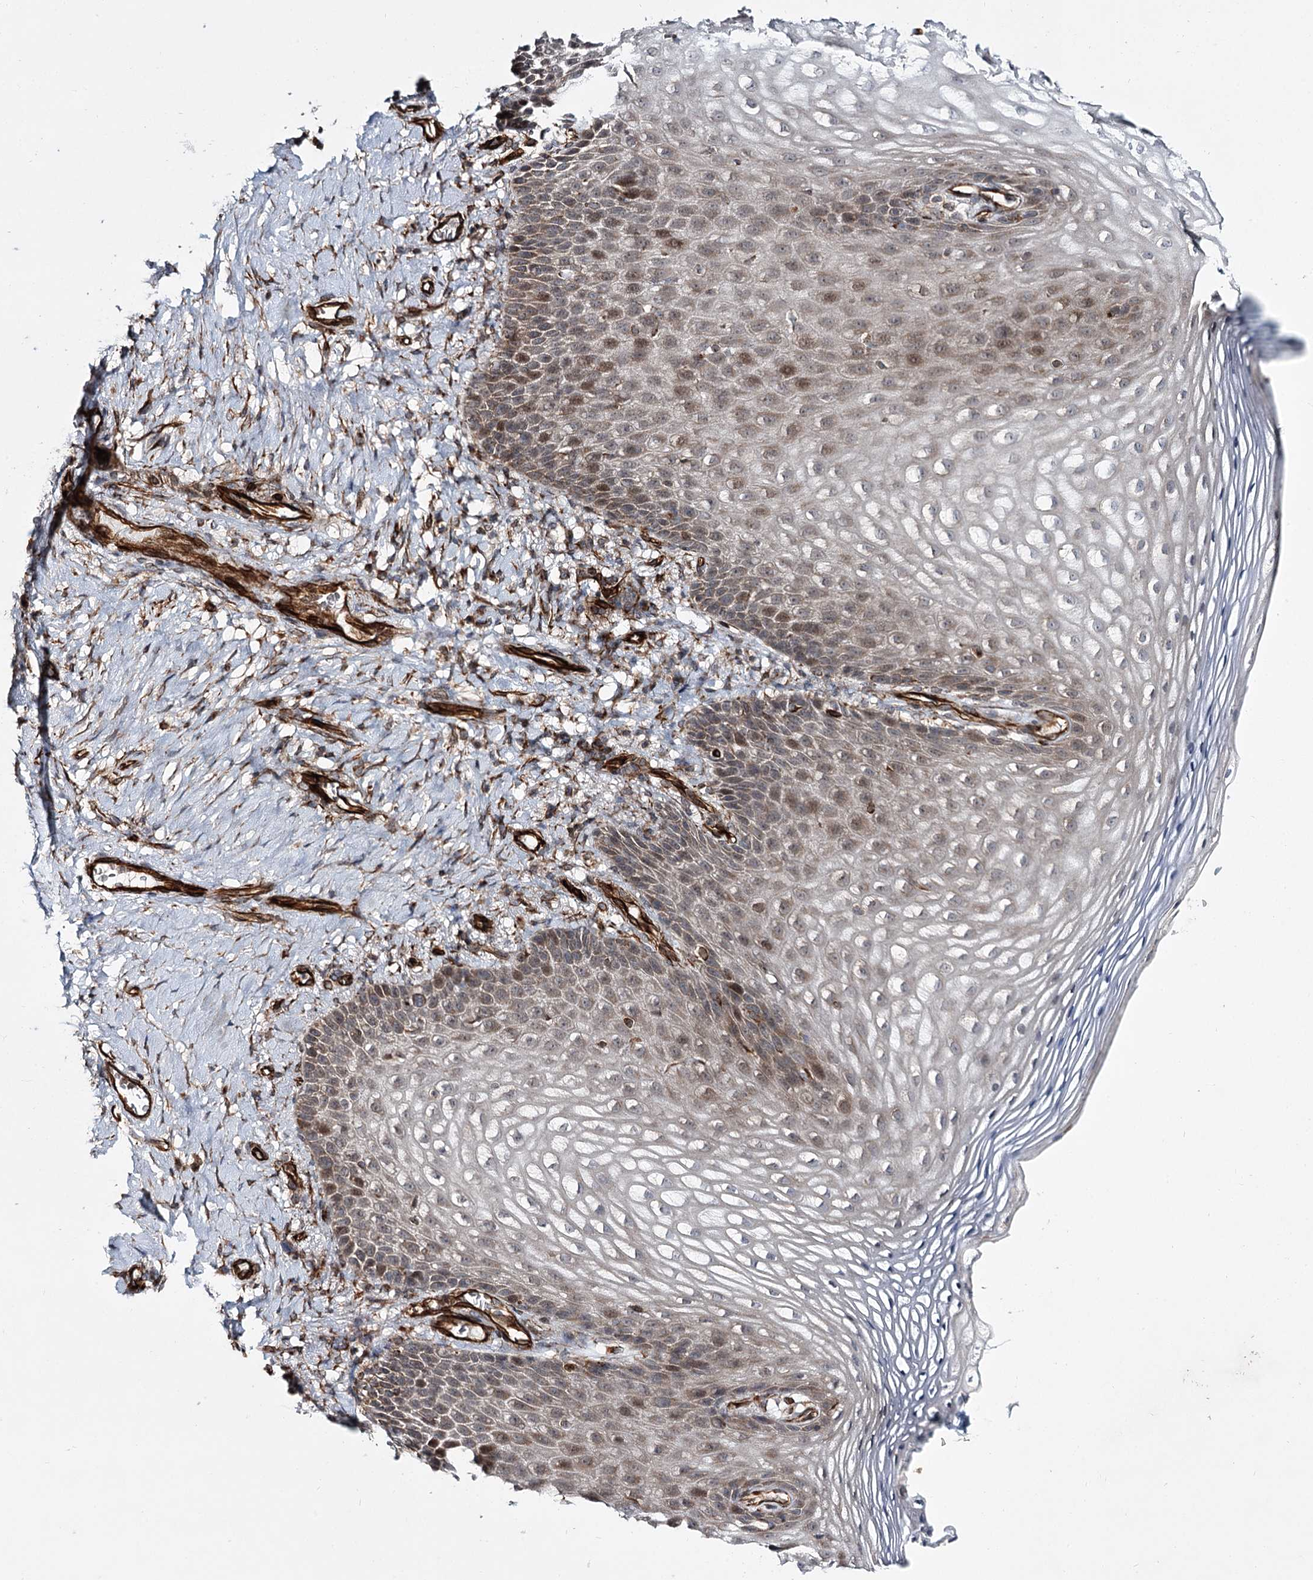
{"staining": {"intensity": "weak", "quantity": "25%-75%", "location": "cytoplasmic/membranous,nuclear"}, "tissue": "vagina", "cell_type": "Squamous epithelial cells", "image_type": "normal", "snomed": [{"axis": "morphology", "description": "Normal tissue, NOS"}, {"axis": "topography", "description": "Vagina"}], "caption": "Vagina stained for a protein (brown) demonstrates weak cytoplasmic/membranous,nuclear positive expression in approximately 25%-75% of squamous epithelial cells.", "gene": "DPEP2", "patient": {"sex": "female", "age": 60}}